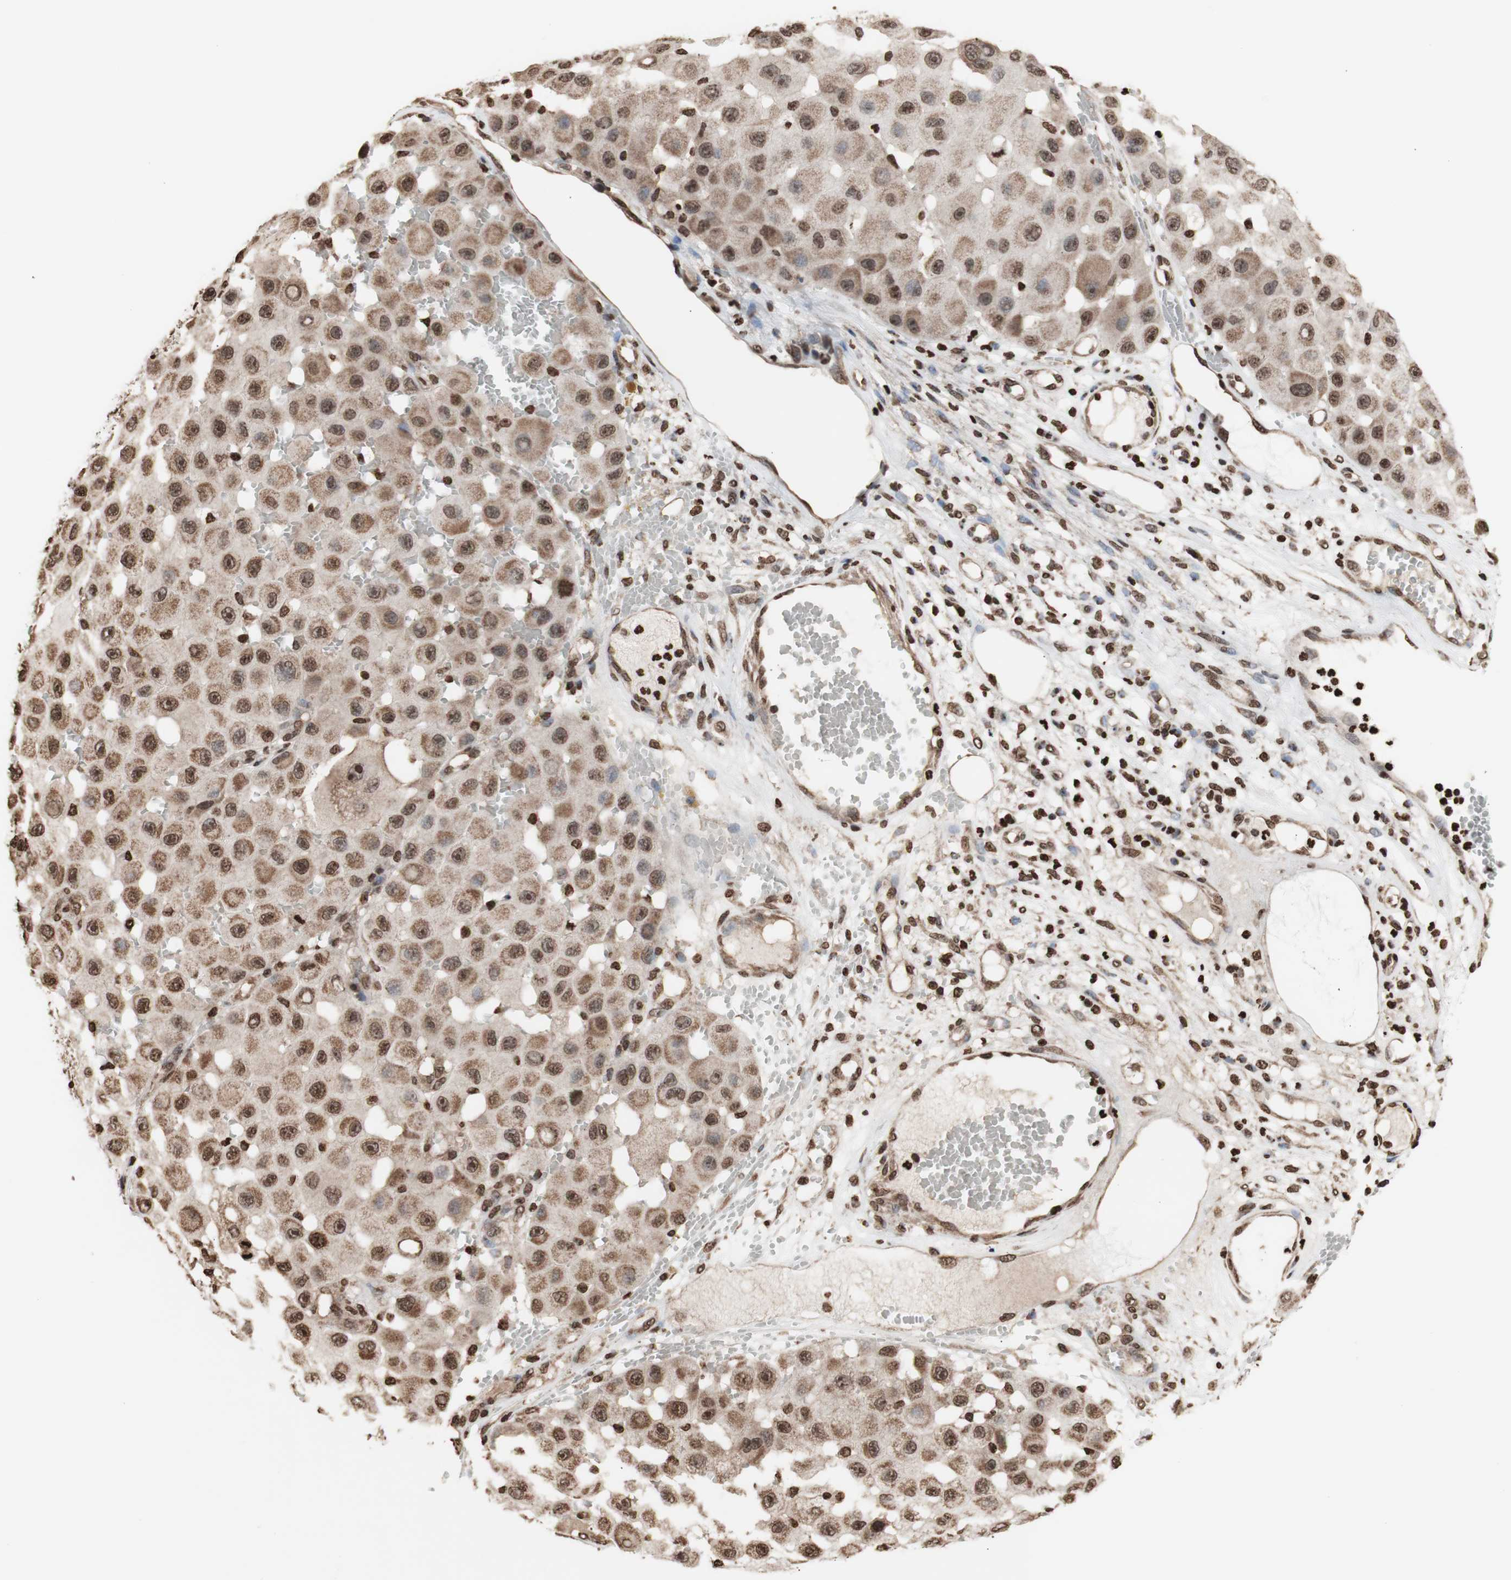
{"staining": {"intensity": "moderate", "quantity": ">75%", "location": "cytoplasmic/membranous,nuclear"}, "tissue": "melanoma", "cell_type": "Tumor cells", "image_type": "cancer", "snomed": [{"axis": "morphology", "description": "Malignant melanoma, NOS"}, {"axis": "topography", "description": "Skin"}], "caption": "Melanoma tissue exhibits moderate cytoplasmic/membranous and nuclear expression in about >75% of tumor cells Using DAB (3,3'-diaminobenzidine) (brown) and hematoxylin (blue) stains, captured at high magnification using brightfield microscopy.", "gene": "SNAI2", "patient": {"sex": "female", "age": 81}}